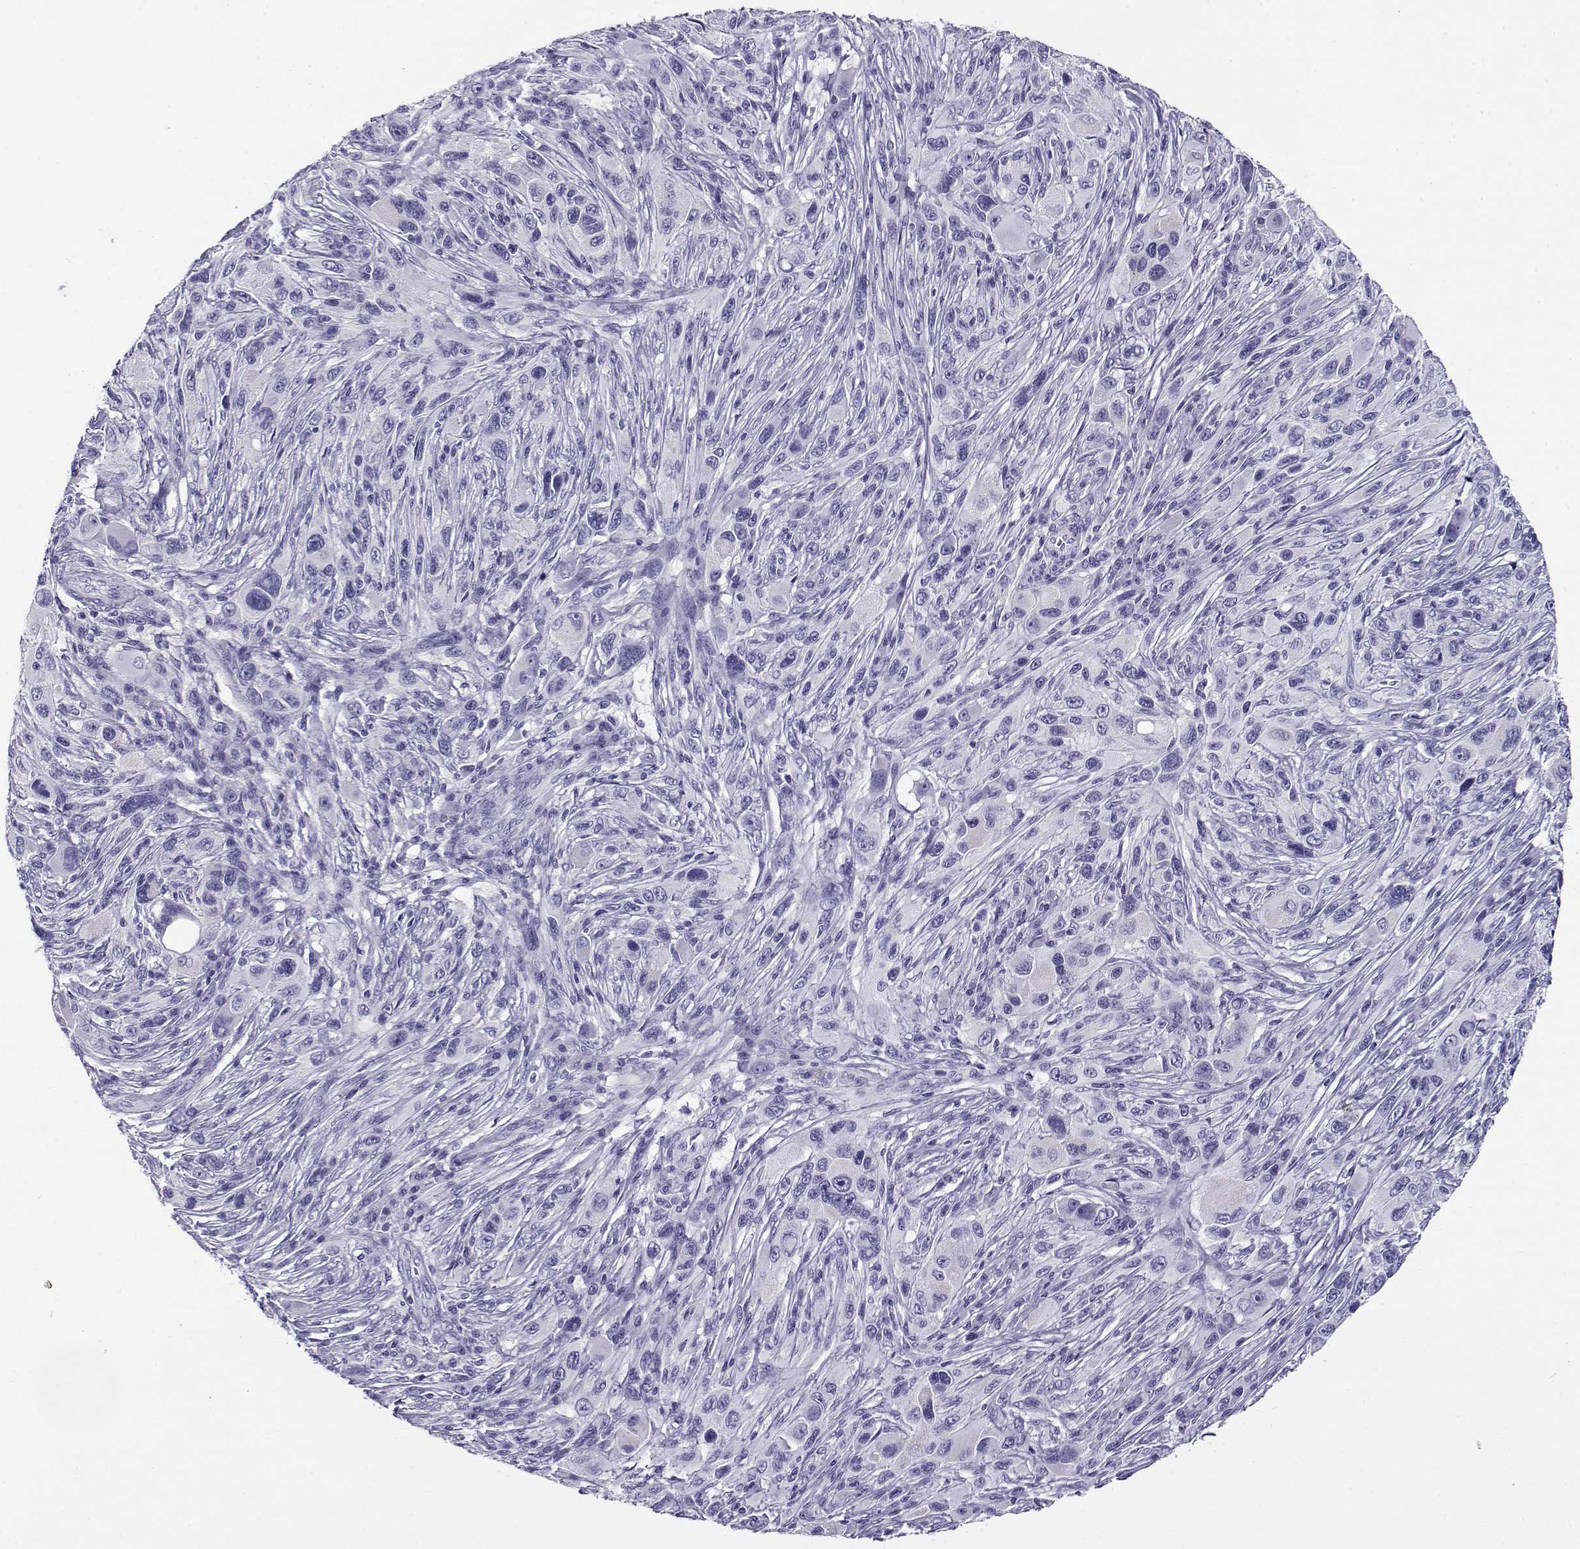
{"staining": {"intensity": "negative", "quantity": "none", "location": "none"}, "tissue": "melanoma", "cell_type": "Tumor cells", "image_type": "cancer", "snomed": [{"axis": "morphology", "description": "Malignant melanoma, NOS"}, {"axis": "topography", "description": "Skin"}], "caption": "This histopathology image is of melanoma stained with immunohistochemistry to label a protein in brown with the nuclei are counter-stained blue. There is no positivity in tumor cells.", "gene": "CABS1", "patient": {"sex": "male", "age": 53}}